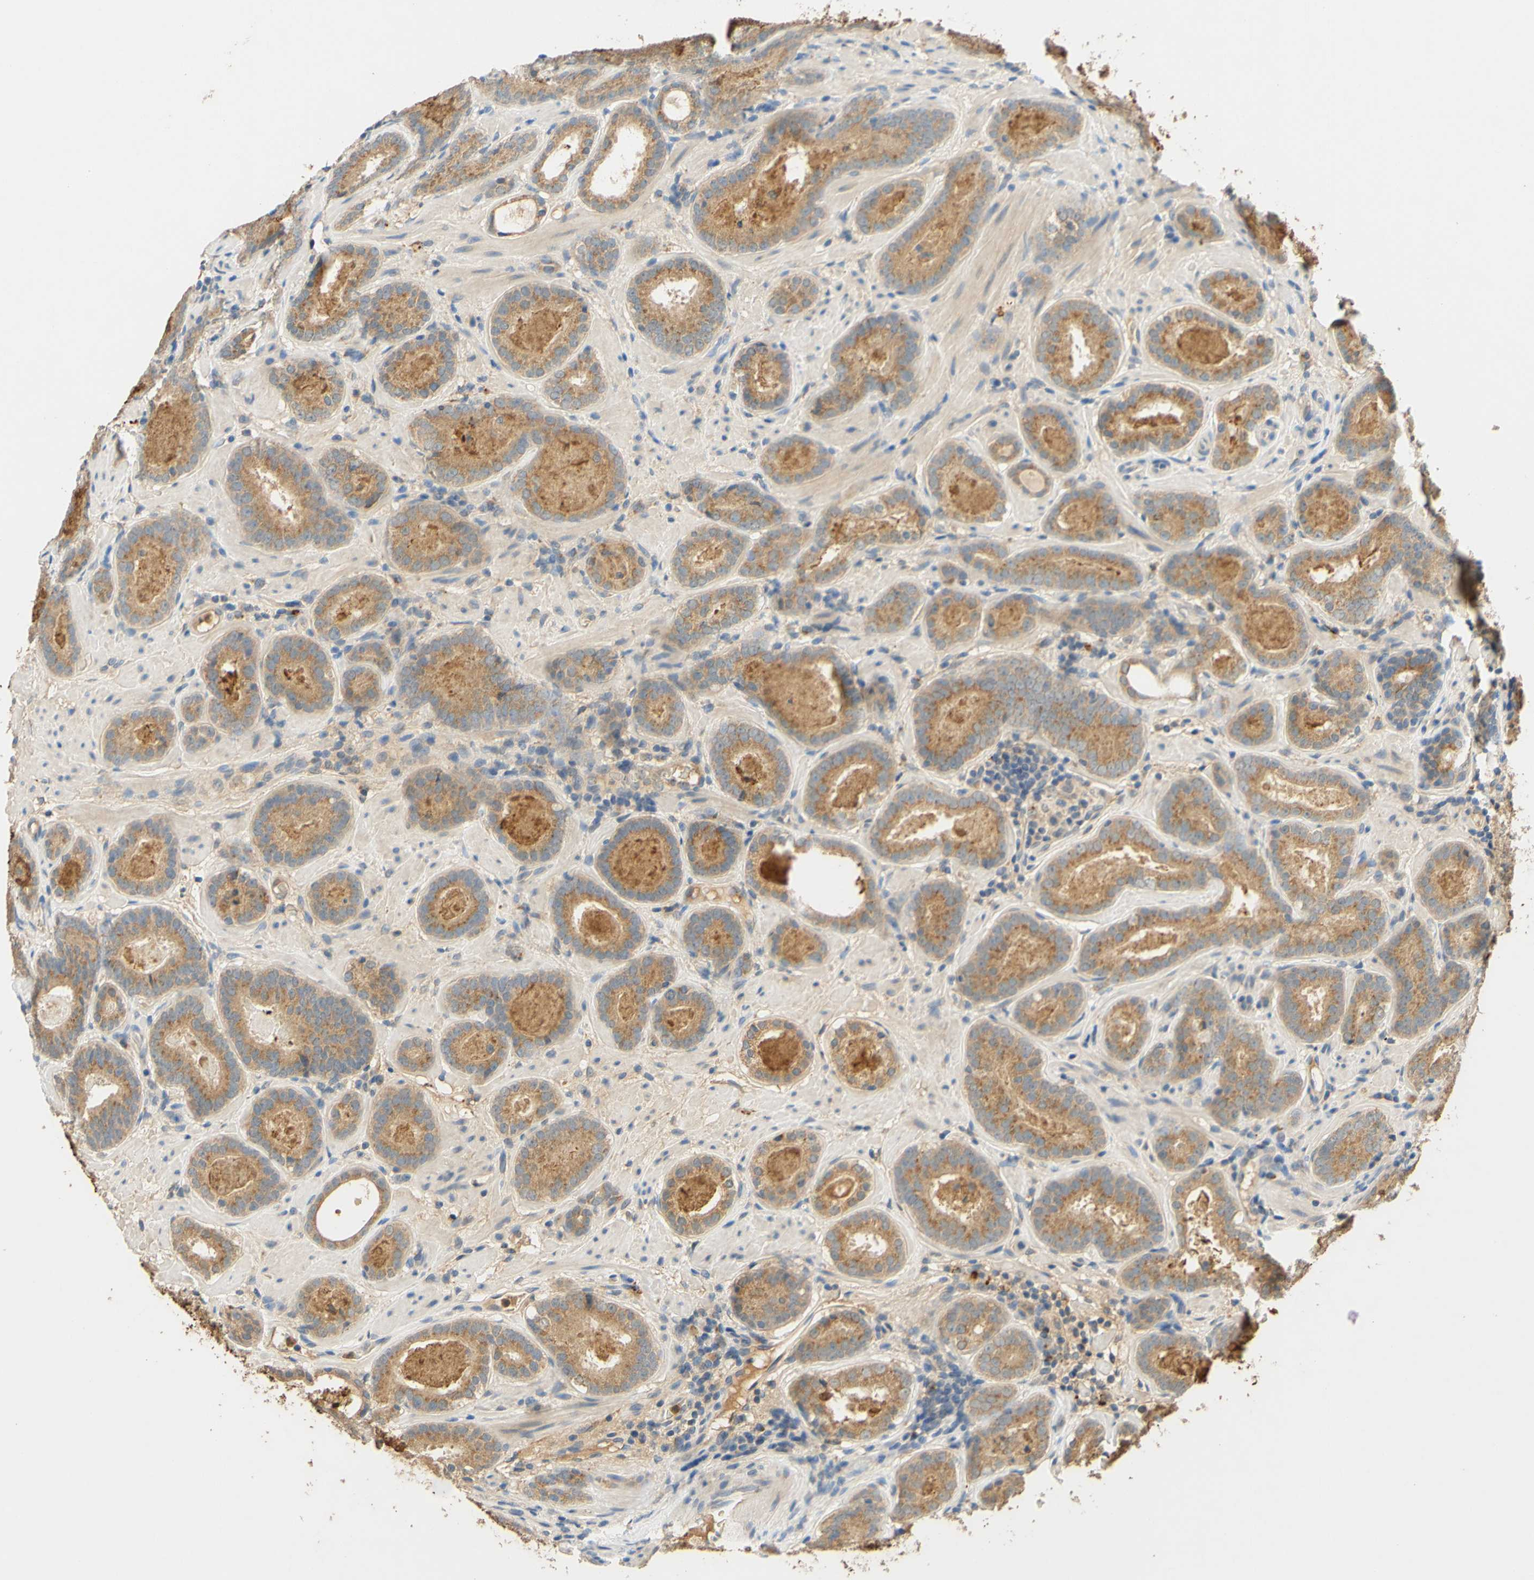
{"staining": {"intensity": "moderate", "quantity": ">75%", "location": "cytoplasmic/membranous"}, "tissue": "prostate cancer", "cell_type": "Tumor cells", "image_type": "cancer", "snomed": [{"axis": "morphology", "description": "Adenocarcinoma, Low grade"}, {"axis": "topography", "description": "Prostate"}], "caption": "Tumor cells demonstrate medium levels of moderate cytoplasmic/membranous expression in approximately >75% of cells in human prostate low-grade adenocarcinoma. The protein of interest is shown in brown color, while the nuclei are stained blue.", "gene": "ENTREP2", "patient": {"sex": "male", "age": 69}}